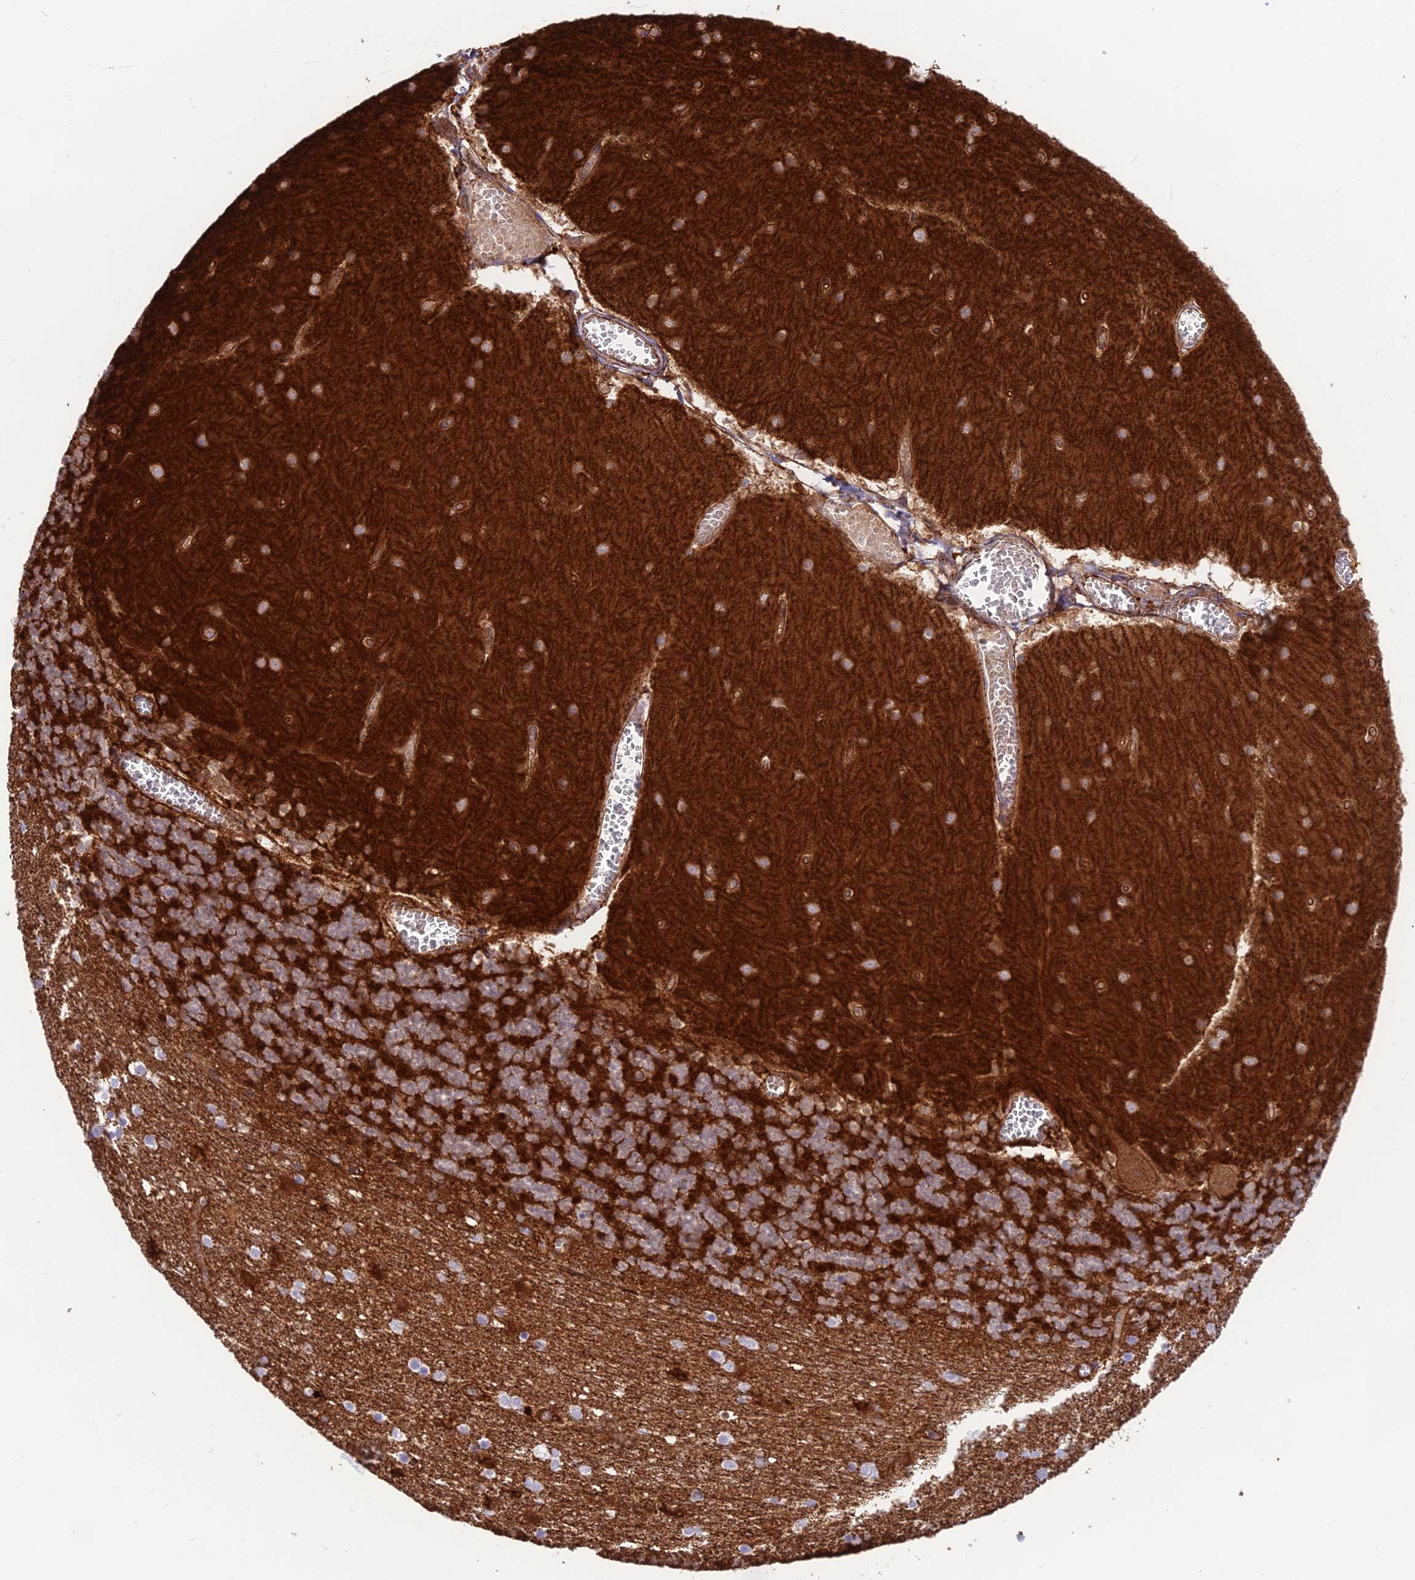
{"staining": {"intensity": "strong", "quantity": "25%-75%", "location": "cytoplasmic/membranous"}, "tissue": "cerebellum", "cell_type": "Cells in granular layer", "image_type": "normal", "snomed": [{"axis": "morphology", "description": "Normal tissue, NOS"}, {"axis": "topography", "description": "Cerebellum"}], "caption": "A high-resolution histopathology image shows IHC staining of benign cerebellum, which demonstrates strong cytoplasmic/membranous positivity in approximately 25%-75% of cells in granular layer. (DAB IHC, brown staining for protein, blue staining for nuclei).", "gene": "YPEL5", "patient": {"sex": "female", "age": 28}}